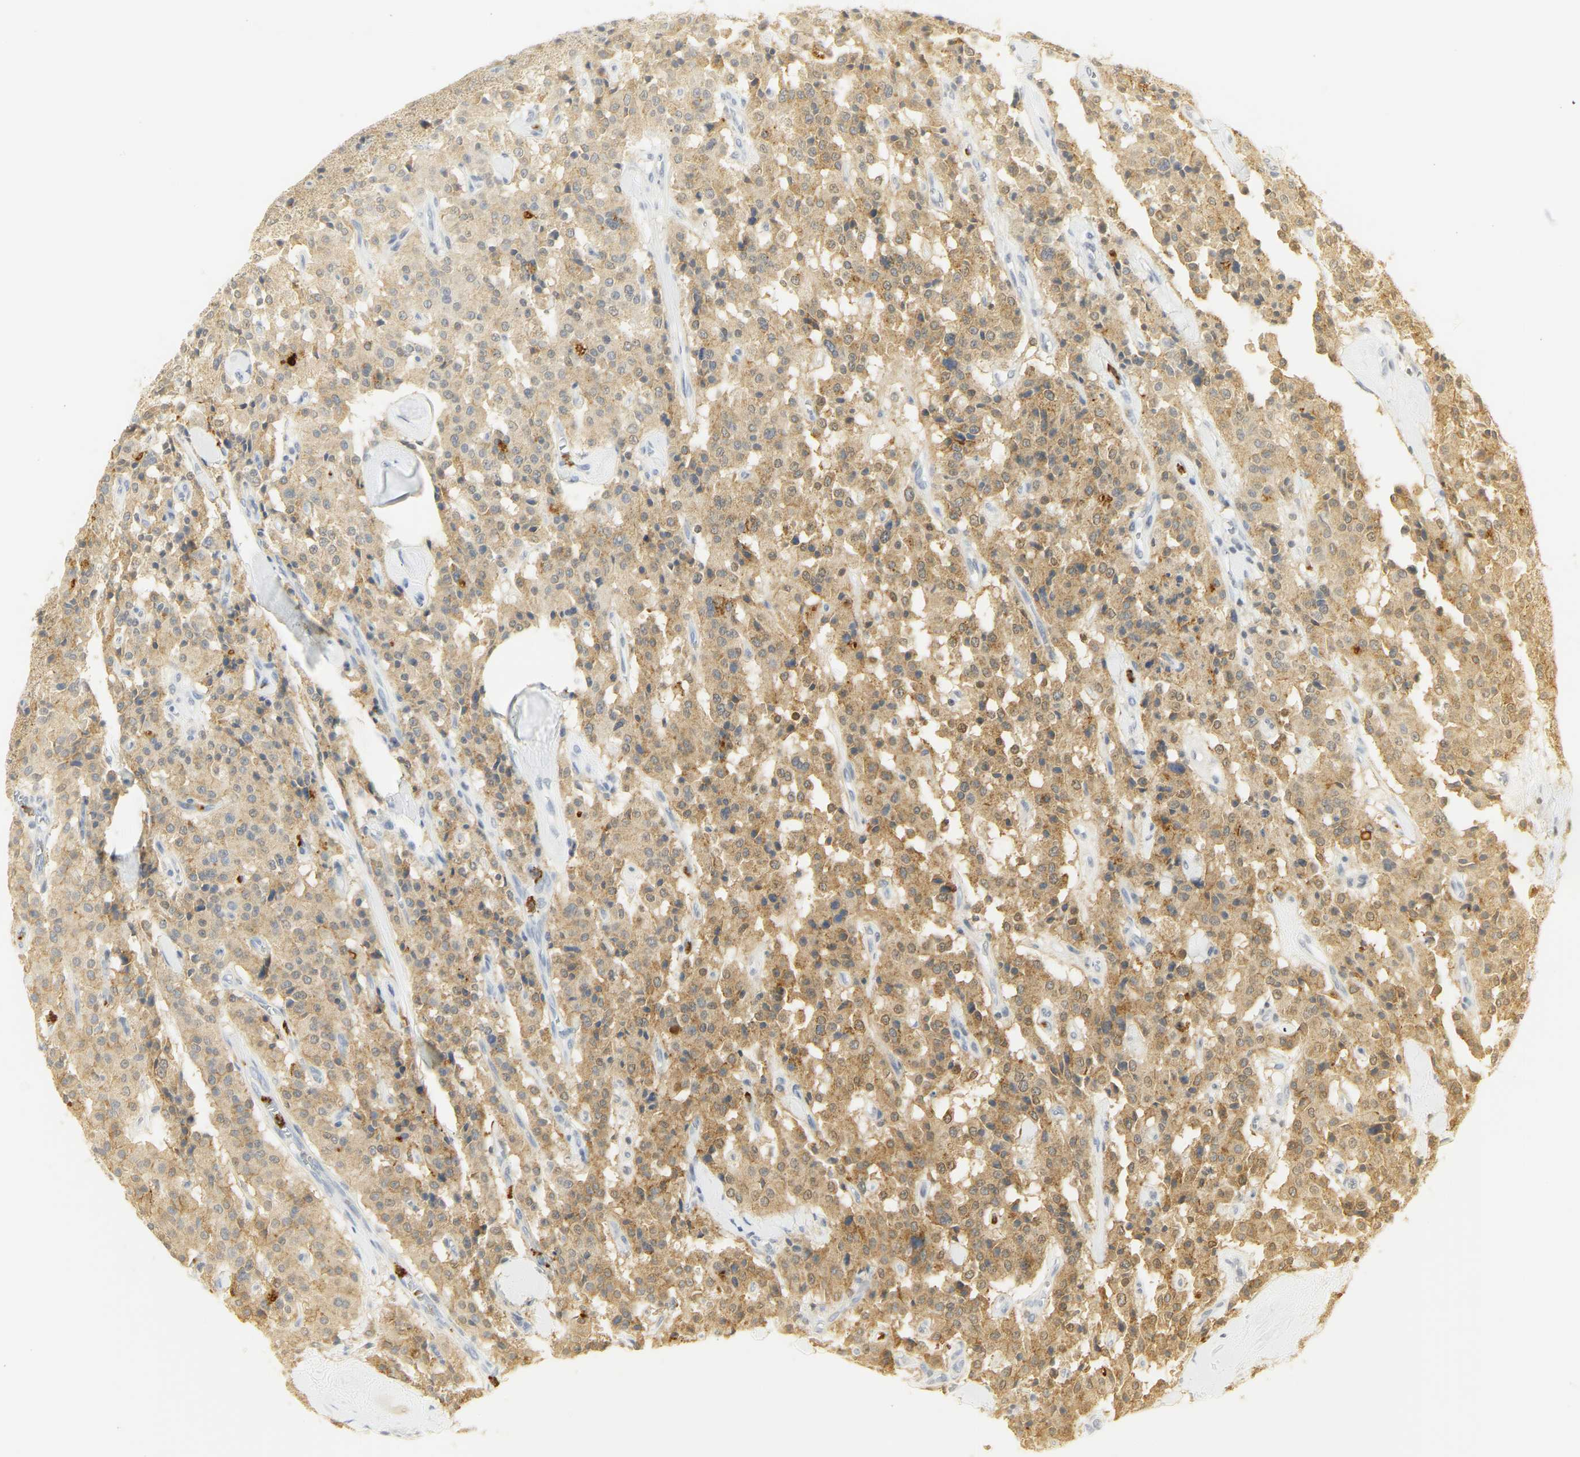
{"staining": {"intensity": "moderate", "quantity": ">75%", "location": "cytoplasmic/membranous"}, "tissue": "carcinoid", "cell_type": "Tumor cells", "image_type": "cancer", "snomed": [{"axis": "morphology", "description": "Carcinoid, malignant, NOS"}, {"axis": "topography", "description": "Lung"}], "caption": "Tumor cells display moderate cytoplasmic/membranous expression in approximately >75% of cells in carcinoid (malignant). Using DAB (3,3'-diaminobenzidine) (brown) and hematoxylin (blue) stains, captured at high magnification using brightfield microscopy.", "gene": "CEACAM5", "patient": {"sex": "male", "age": 30}}